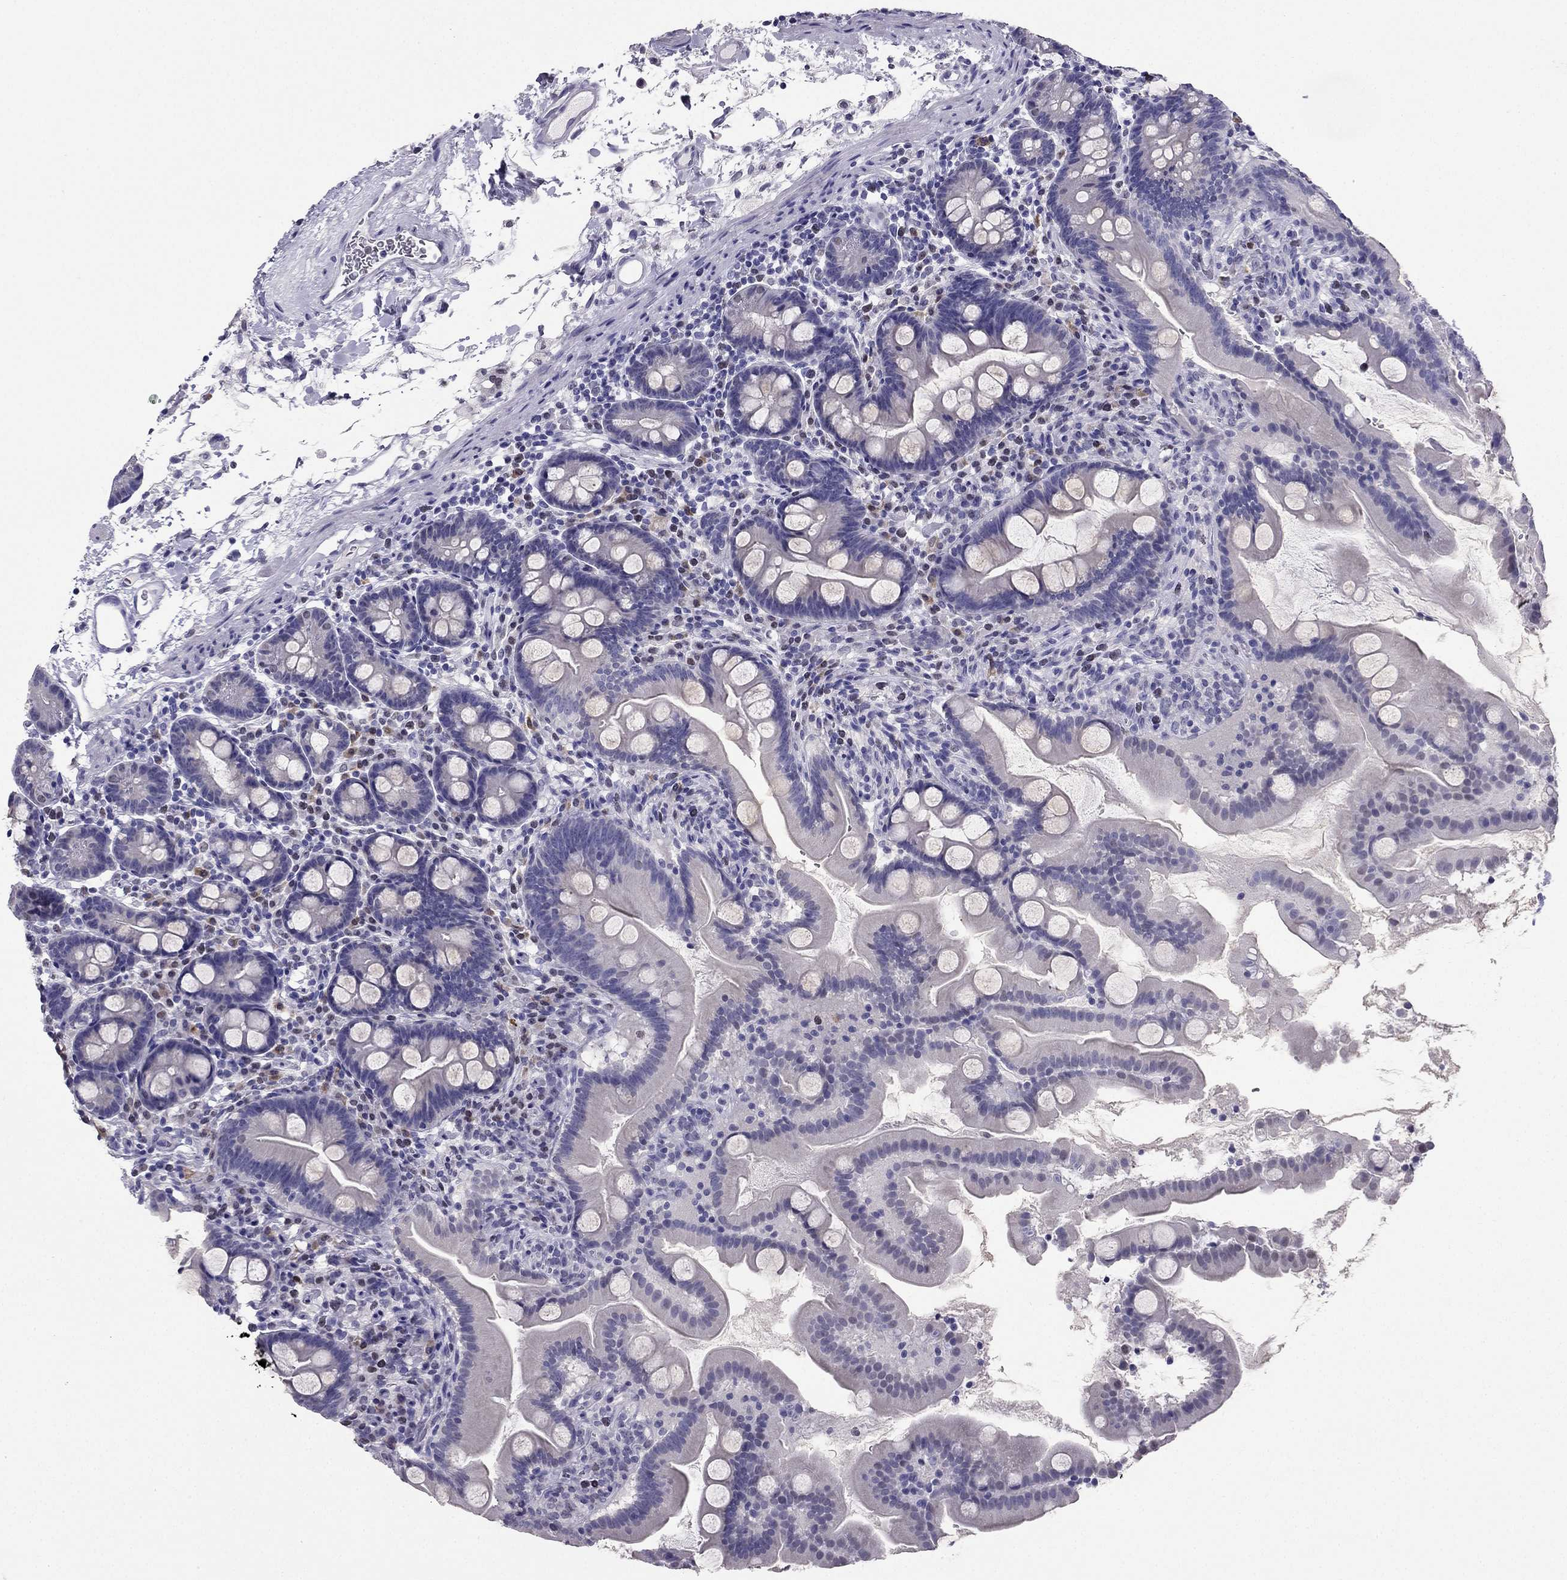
{"staining": {"intensity": "negative", "quantity": "none", "location": "none"}, "tissue": "small intestine", "cell_type": "Glandular cells", "image_type": "normal", "snomed": [{"axis": "morphology", "description": "Normal tissue, NOS"}, {"axis": "topography", "description": "Small intestine"}], "caption": "IHC of unremarkable small intestine displays no staining in glandular cells.", "gene": "ARID3A", "patient": {"sex": "female", "age": 44}}